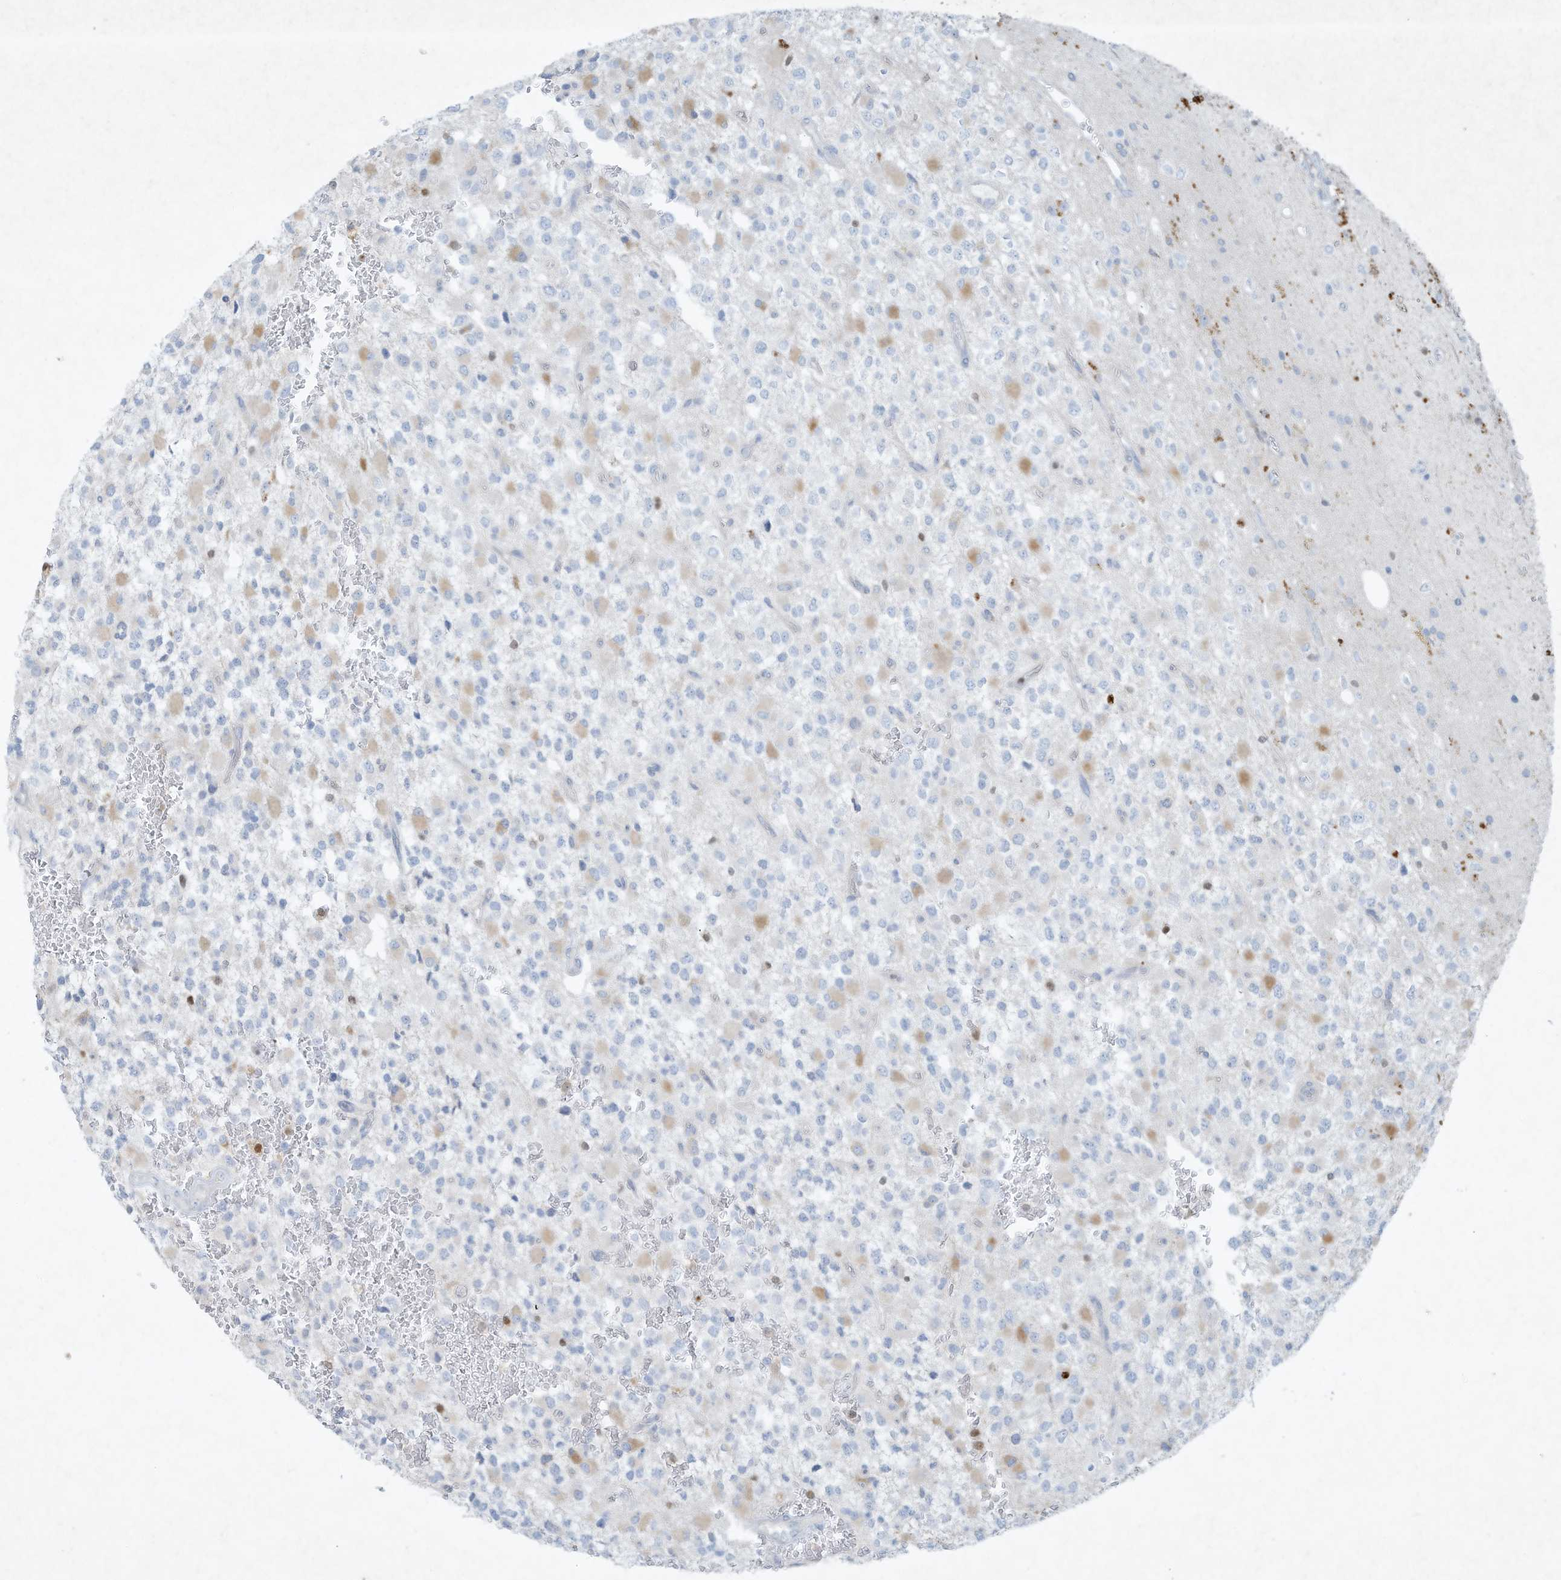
{"staining": {"intensity": "negative", "quantity": "none", "location": "none"}, "tissue": "glioma", "cell_type": "Tumor cells", "image_type": "cancer", "snomed": [{"axis": "morphology", "description": "Glioma, malignant, High grade"}, {"axis": "topography", "description": "Brain"}], "caption": "This is a micrograph of immunohistochemistry (IHC) staining of glioma, which shows no staining in tumor cells.", "gene": "TUBE1", "patient": {"sex": "male", "age": 34}}